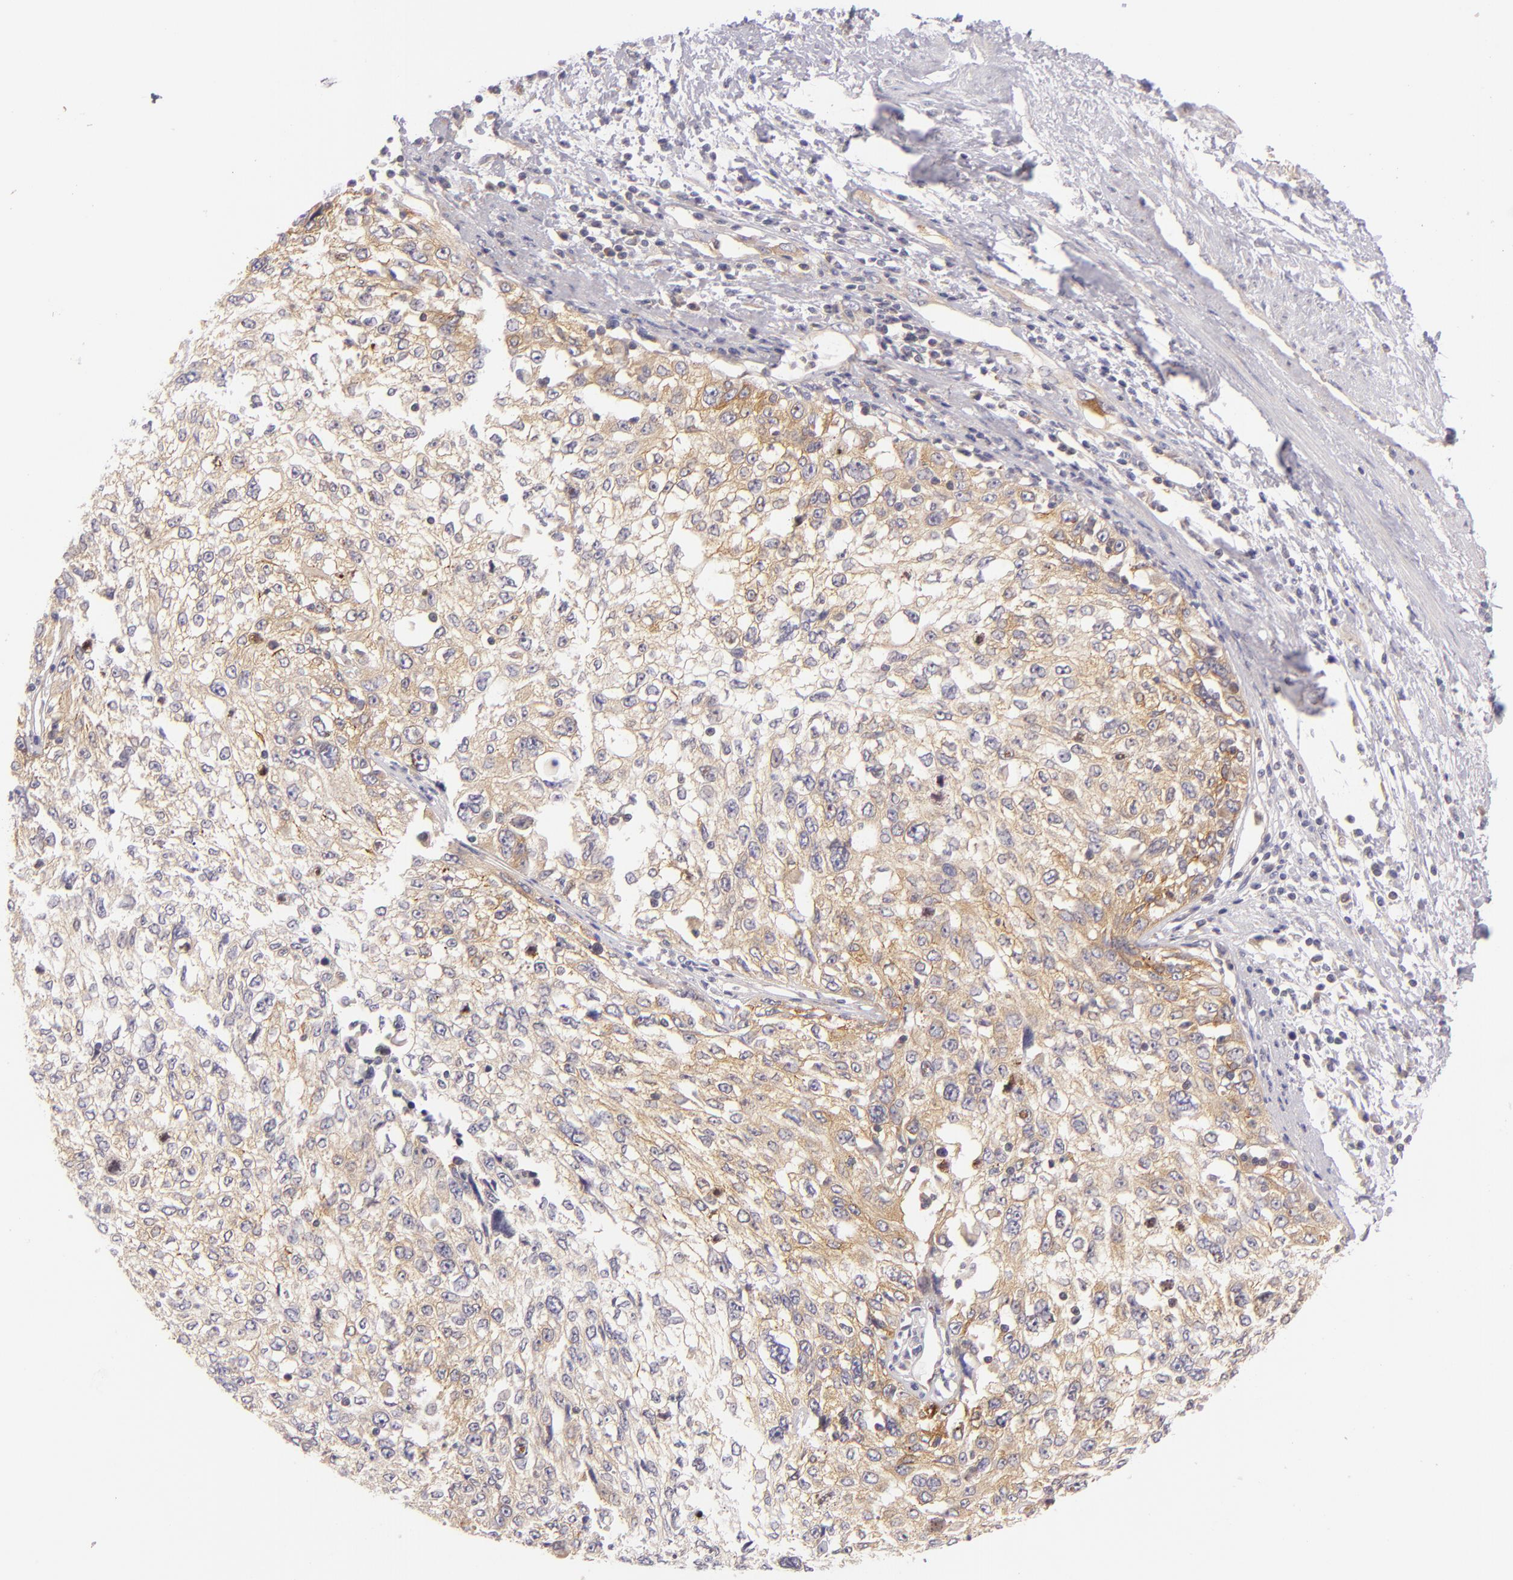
{"staining": {"intensity": "weak", "quantity": "25%-75%", "location": "cytoplasmic/membranous"}, "tissue": "cervical cancer", "cell_type": "Tumor cells", "image_type": "cancer", "snomed": [{"axis": "morphology", "description": "Squamous cell carcinoma, NOS"}, {"axis": "topography", "description": "Cervix"}], "caption": "Immunohistochemical staining of cervical cancer (squamous cell carcinoma) exhibits low levels of weak cytoplasmic/membranous expression in approximately 25%-75% of tumor cells.", "gene": "UPF3B", "patient": {"sex": "female", "age": 57}}